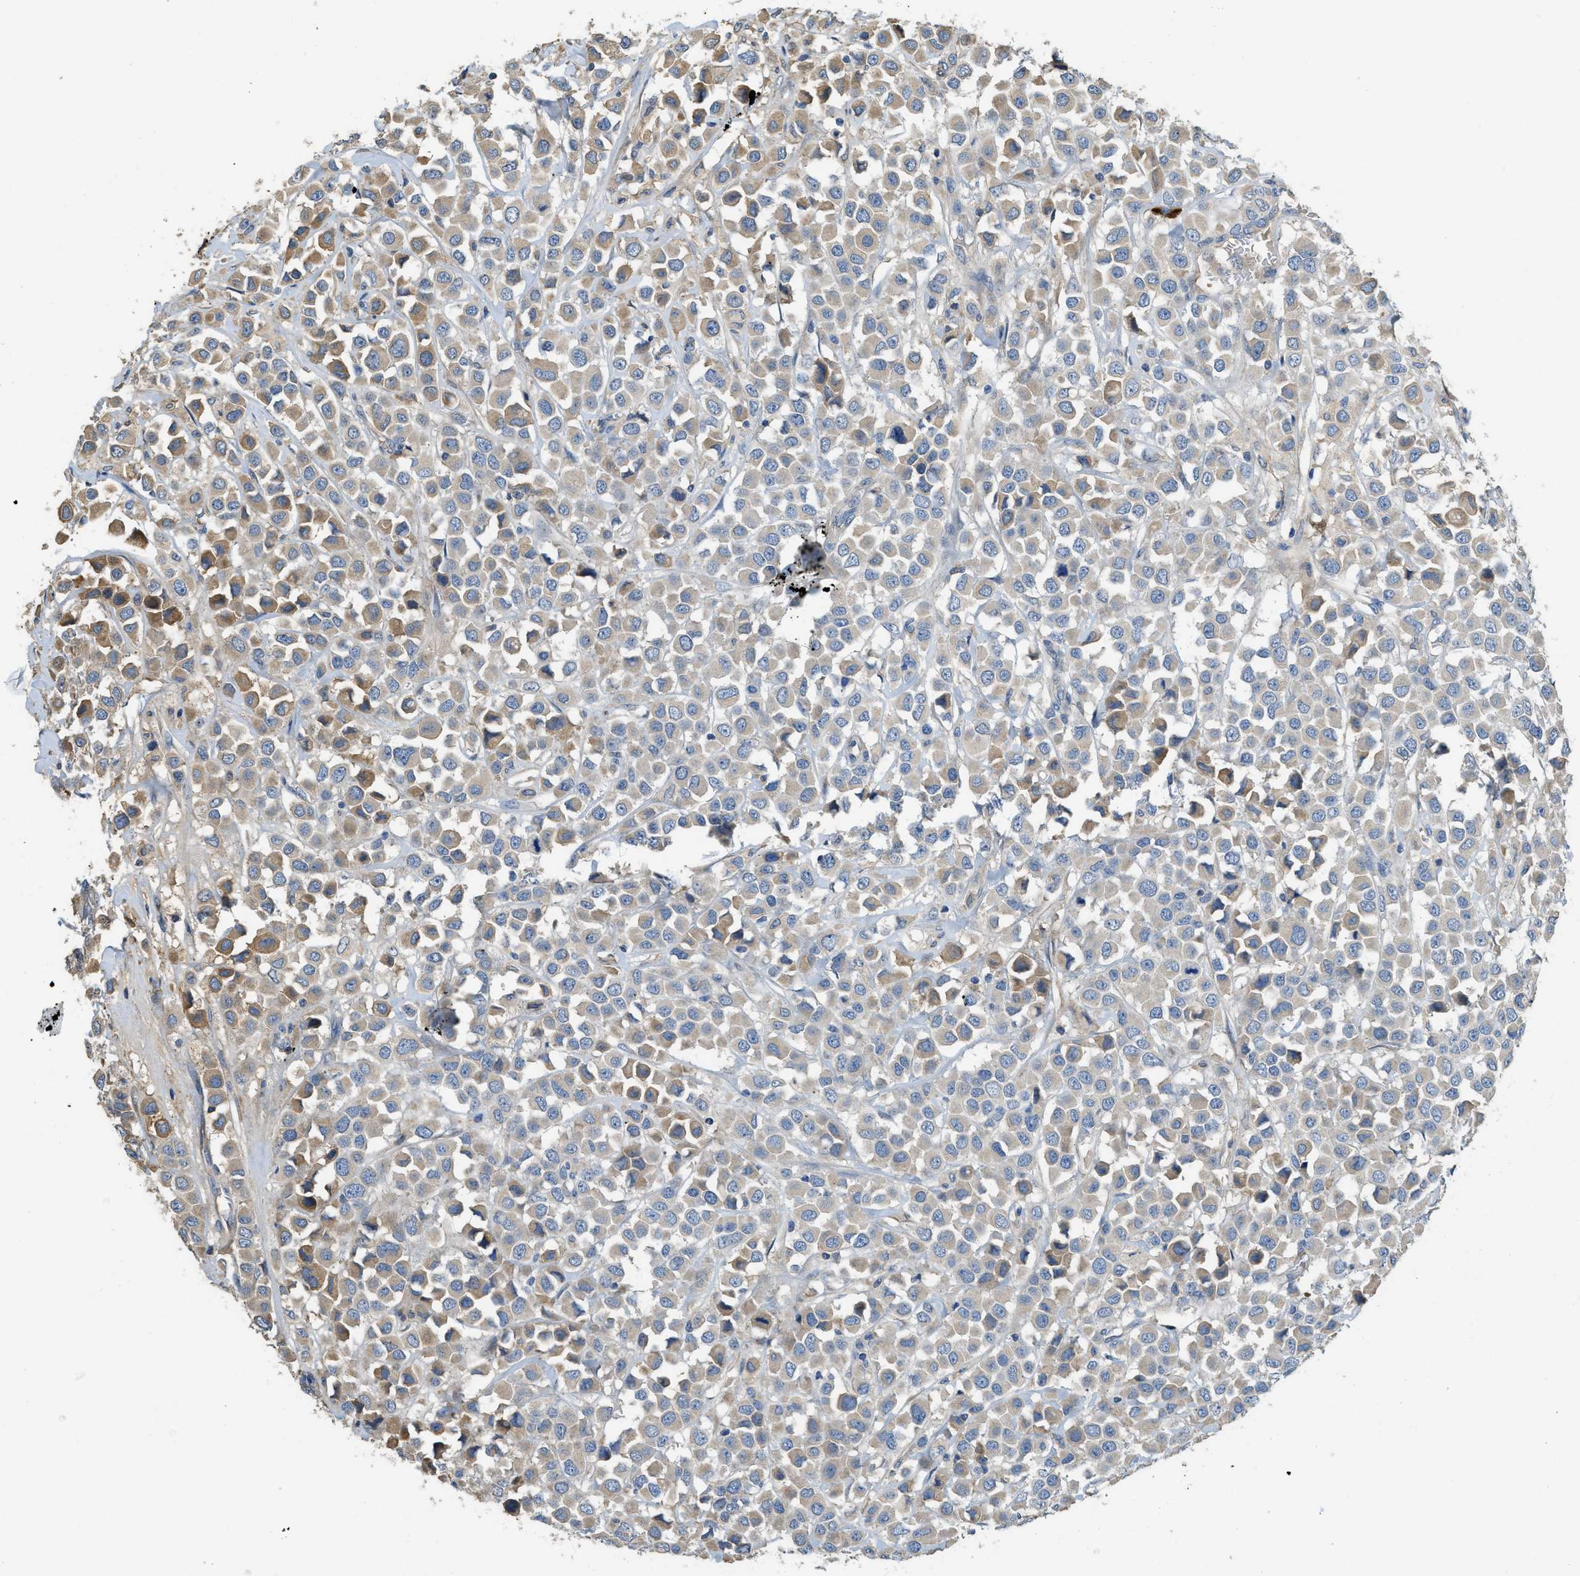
{"staining": {"intensity": "moderate", "quantity": "<25%", "location": "cytoplasmic/membranous"}, "tissue": "breast cancer", "cell_type": "Tumor cells", "image_type": "cancer", "snomed": [{"axis": "morphology", "description": "Duct carcinoma"}, {"axis": "topography", "description": "Breast"}], "caption": "A histopathology image of intraductal carcinoma (breast) stained for a protein demonstrates moderate cytoplasmic/membranous brown staining in tumor cells. The staining is performed using DAB brown chromogen to label protein expression. The nuclei are counter-stained blue using hematoxylin.", "gene": "RIPK2", "patient": {"sex": "female", "age": 61}}